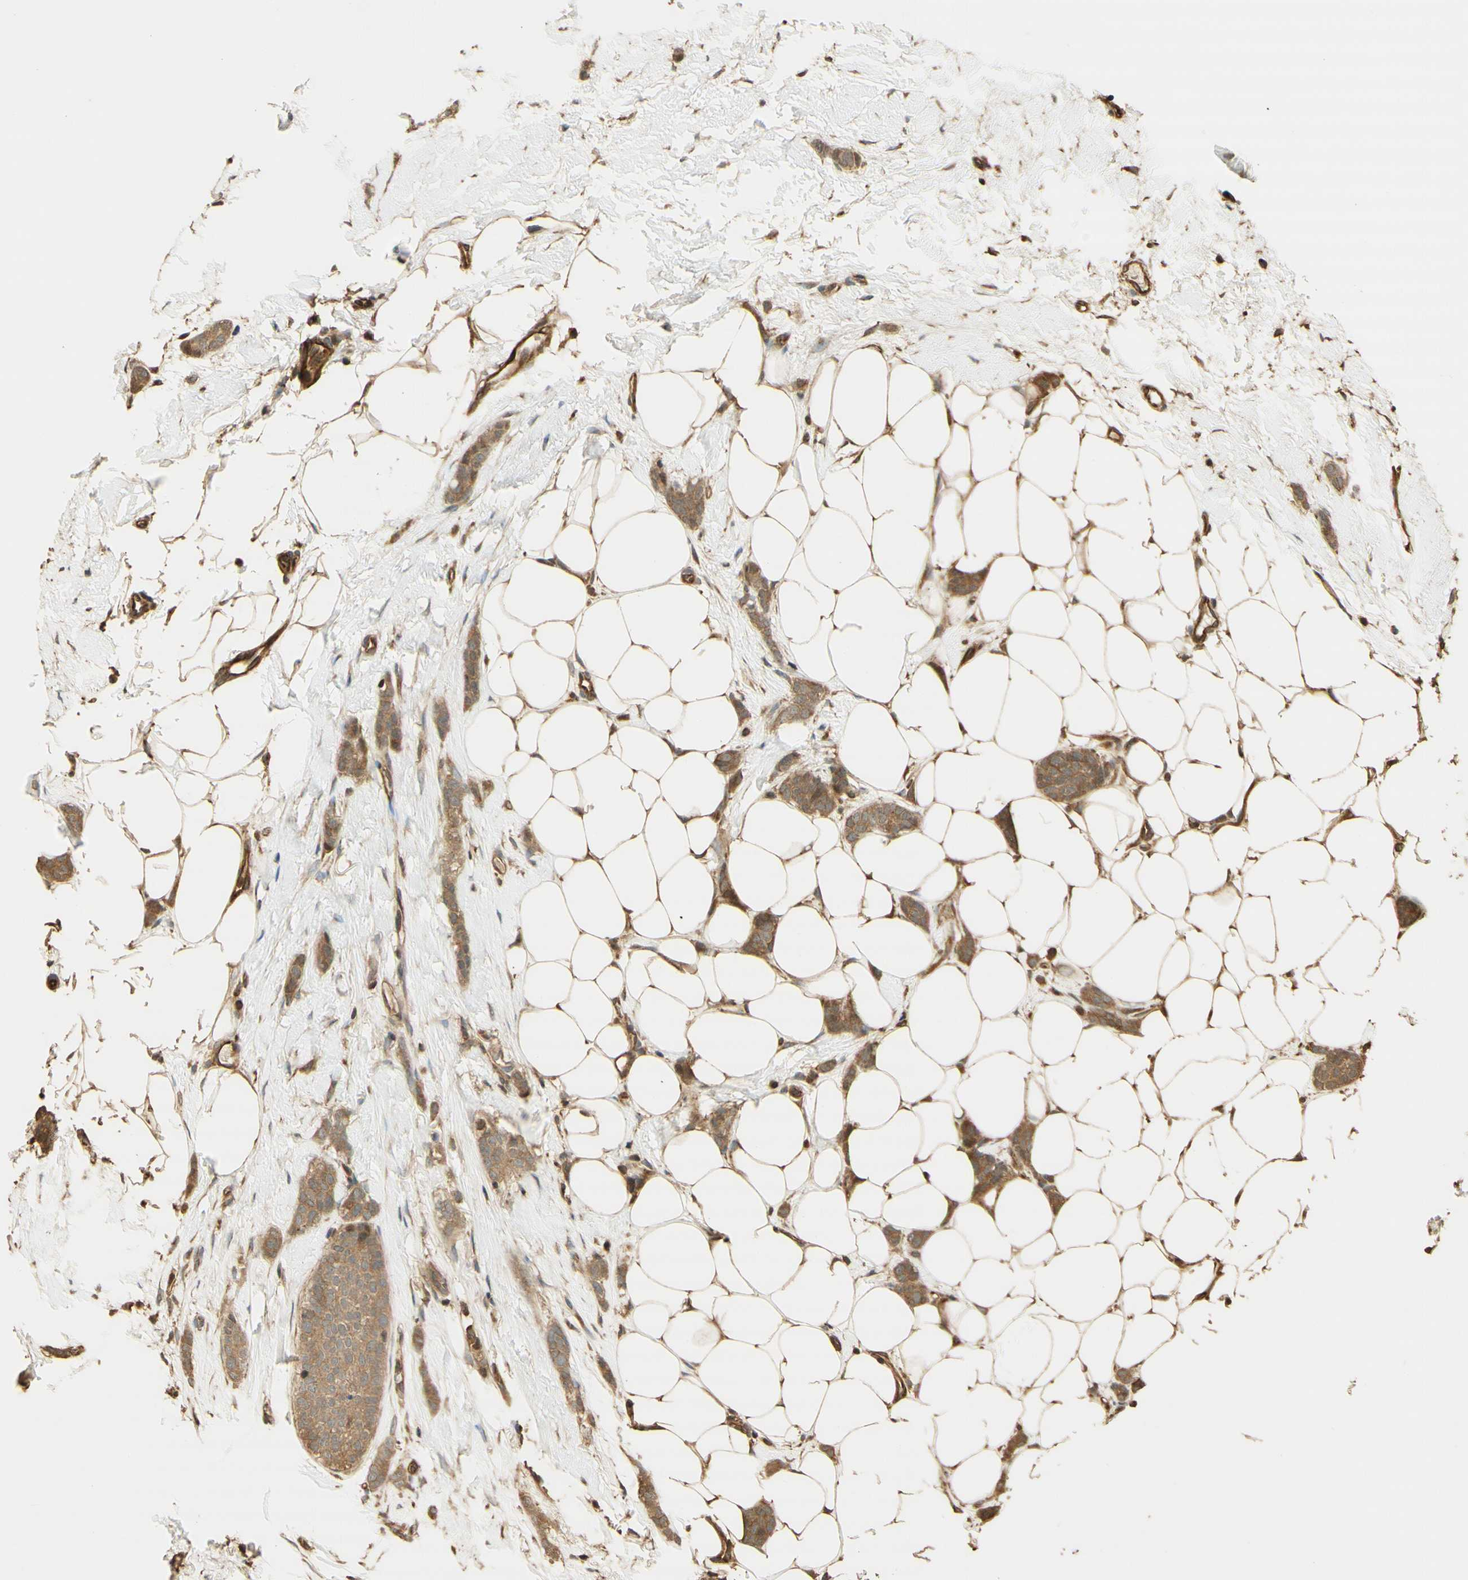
{"staining": {"intensity": "moderate", "quantity": ">75%", "location": "cytoplasmic/membranous"}, "tissue": "breast cancer", "cell_type": "Tumor cells", "image_type": "cancer", "snomed": [{"axis": "morphology", "description": "Lobular carcinoma"}, {"axis": "topography", "description": "Skin"}, {"axis": "topography", "description": "Breast"}], "caption": "Breast lobular carcinoma stained with a protein marker shows moderate staining in tumor cells.", "gene": "AGER", "patient": {"sex": "female", "age": 46}}